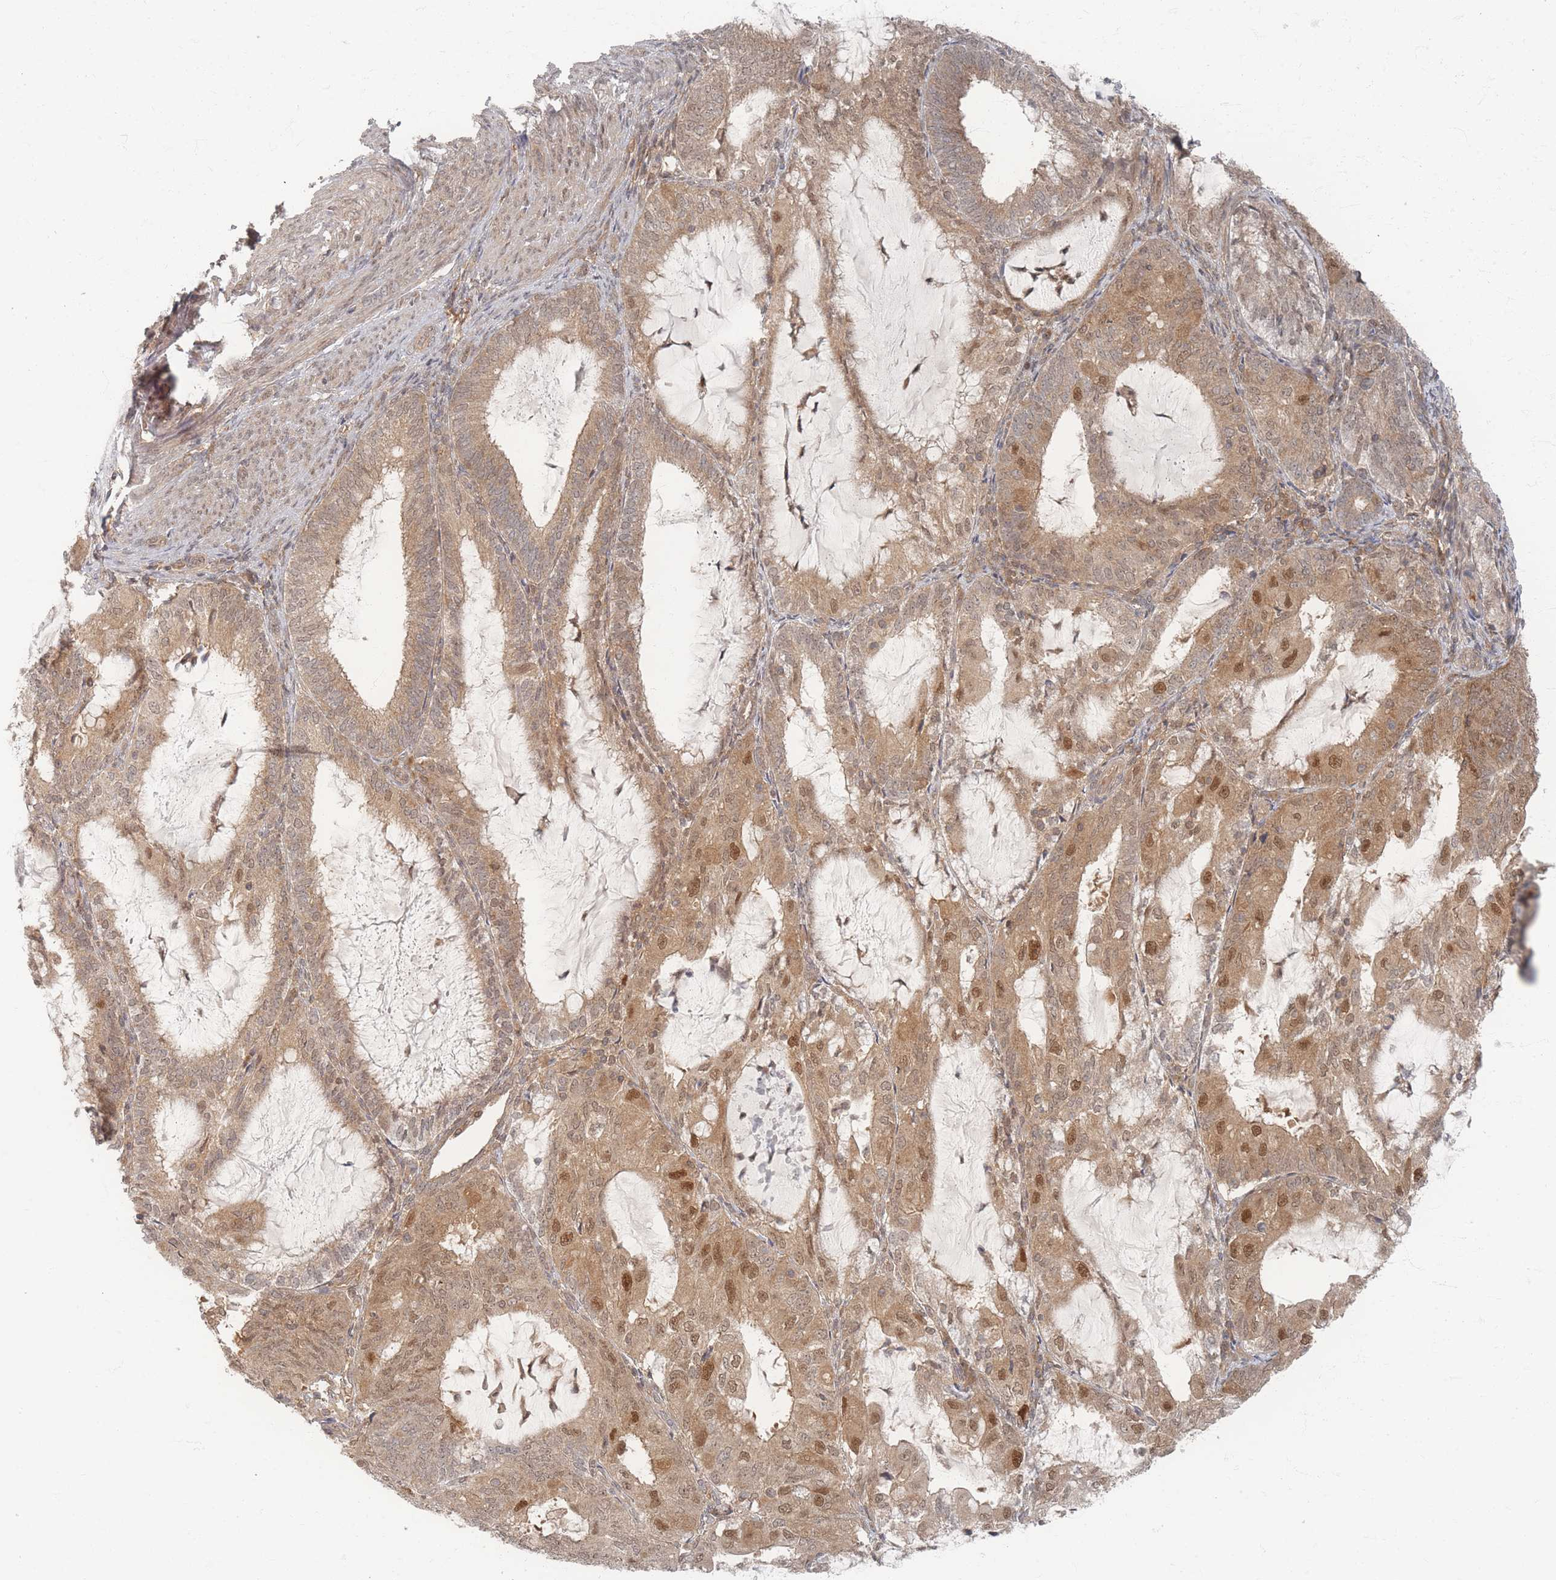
{"staining": {"intensity": "moderate", "quantity": ">75%", "location": "cytoplasmic/membranous,nuclear"}, "tissue": "endometrial cancer", "cell_type": "Tumor cells", "image_type": "cancer", "snomed": [{"axis": "morphology", "description": "Adenocarcinoma, NOS"}, {"axis": "topography", "description": "Endometrium"}], "caption": "The micrograph reveals staining of endometrial adenocarcinoma, revealing moderate cytoplasmic/membranous and nuclear protein expression (brown color) within tumor cells. Nuclei are stained in blue.", "gene": "PSMD9", "patient": {"sex": "female", "age": 81}}